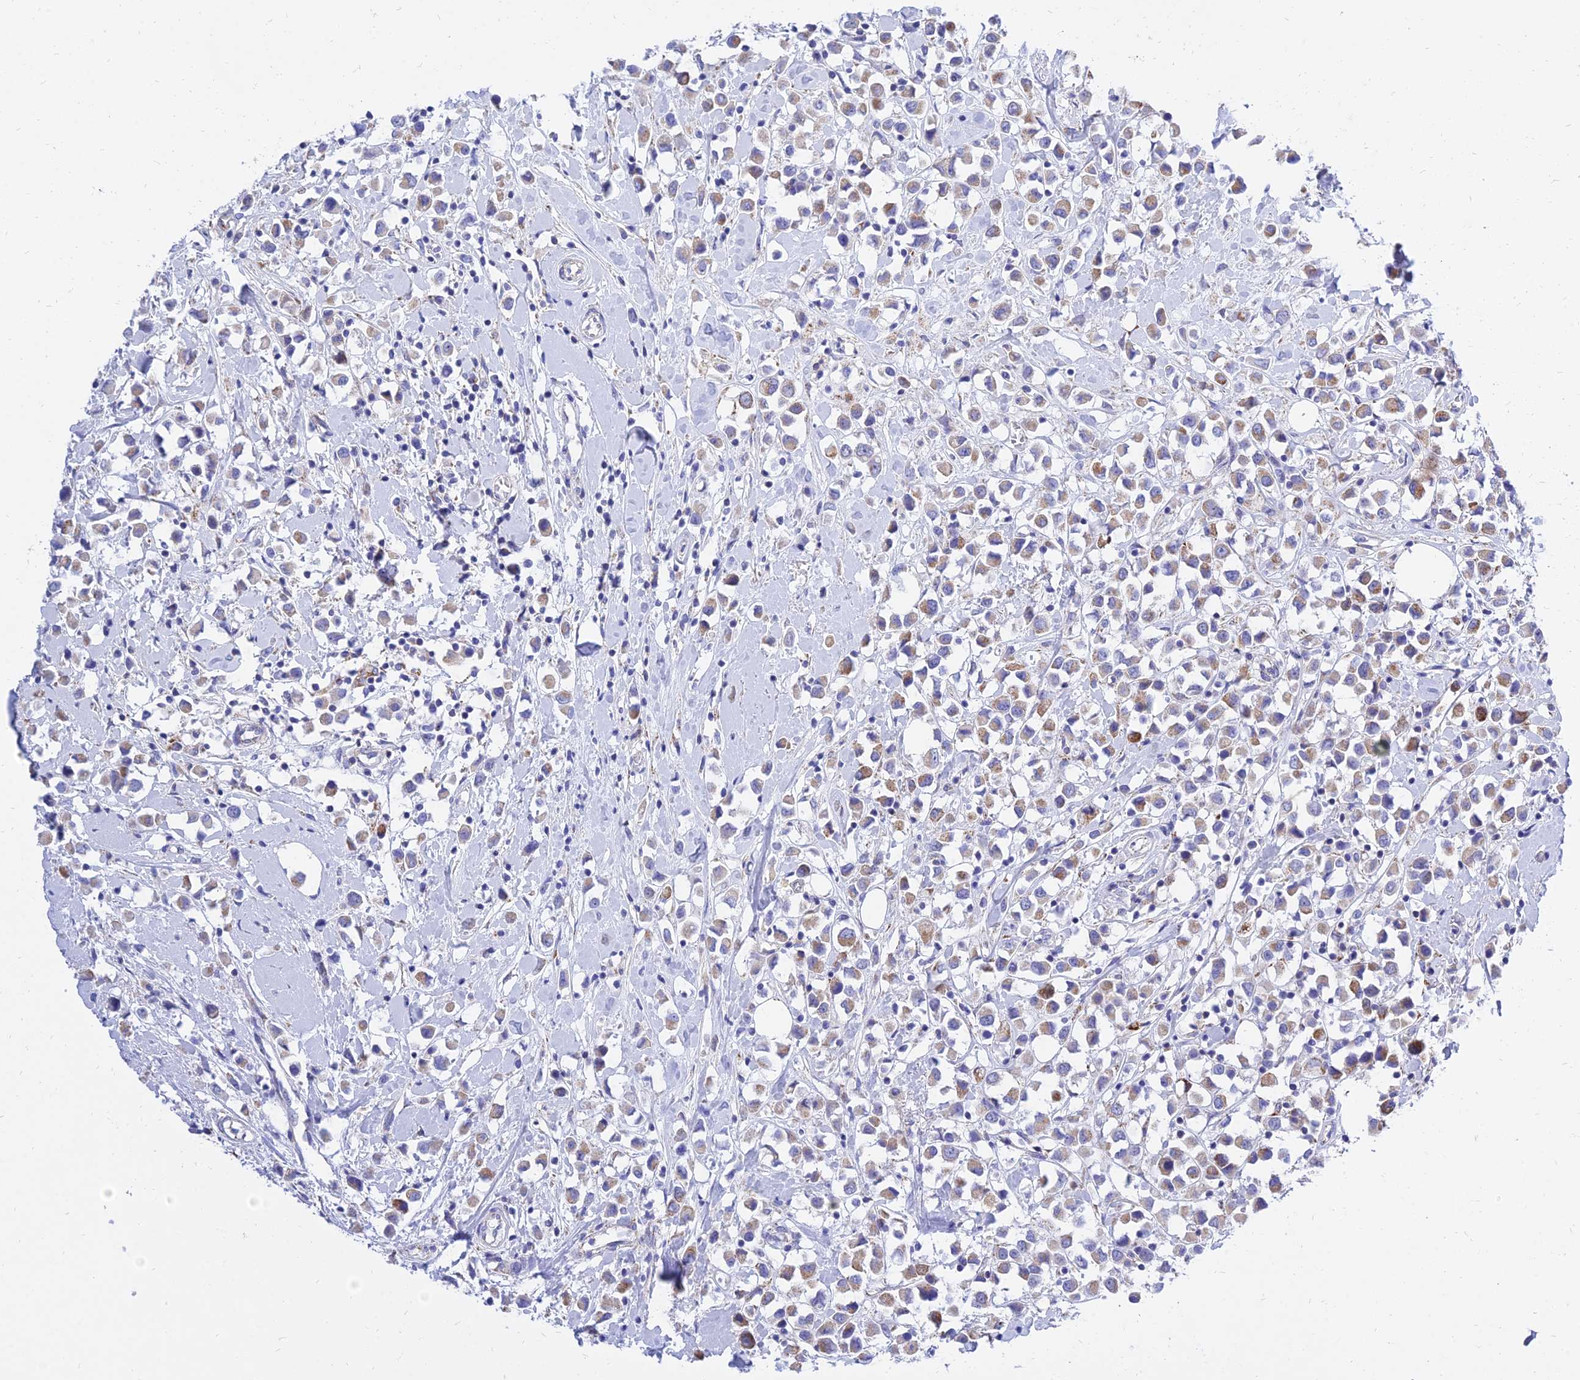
{"staining": {"intensity": "moderate", "quantity": "25%-75%", "location": "cytoplasmic/membranous"}, "tissue": "breast cancer", "cell_type": "Tumor cells", "image_type": "cancer", "snomed": [{"axis": "morphology", "description": "Duct carcinoma"}, {"axis": "topography", "description": "Breast"}], "caption": "Tumor cells exhibit moderate cytoplasmic/membranous staining in approximately 25%-75% of cells in invasive ductal carcinoma (breast). (Brightfield microscopy of DAB IHC at high magnification).", "gene": "PKN3", "patient": {"sex": "female", "age": 61}}